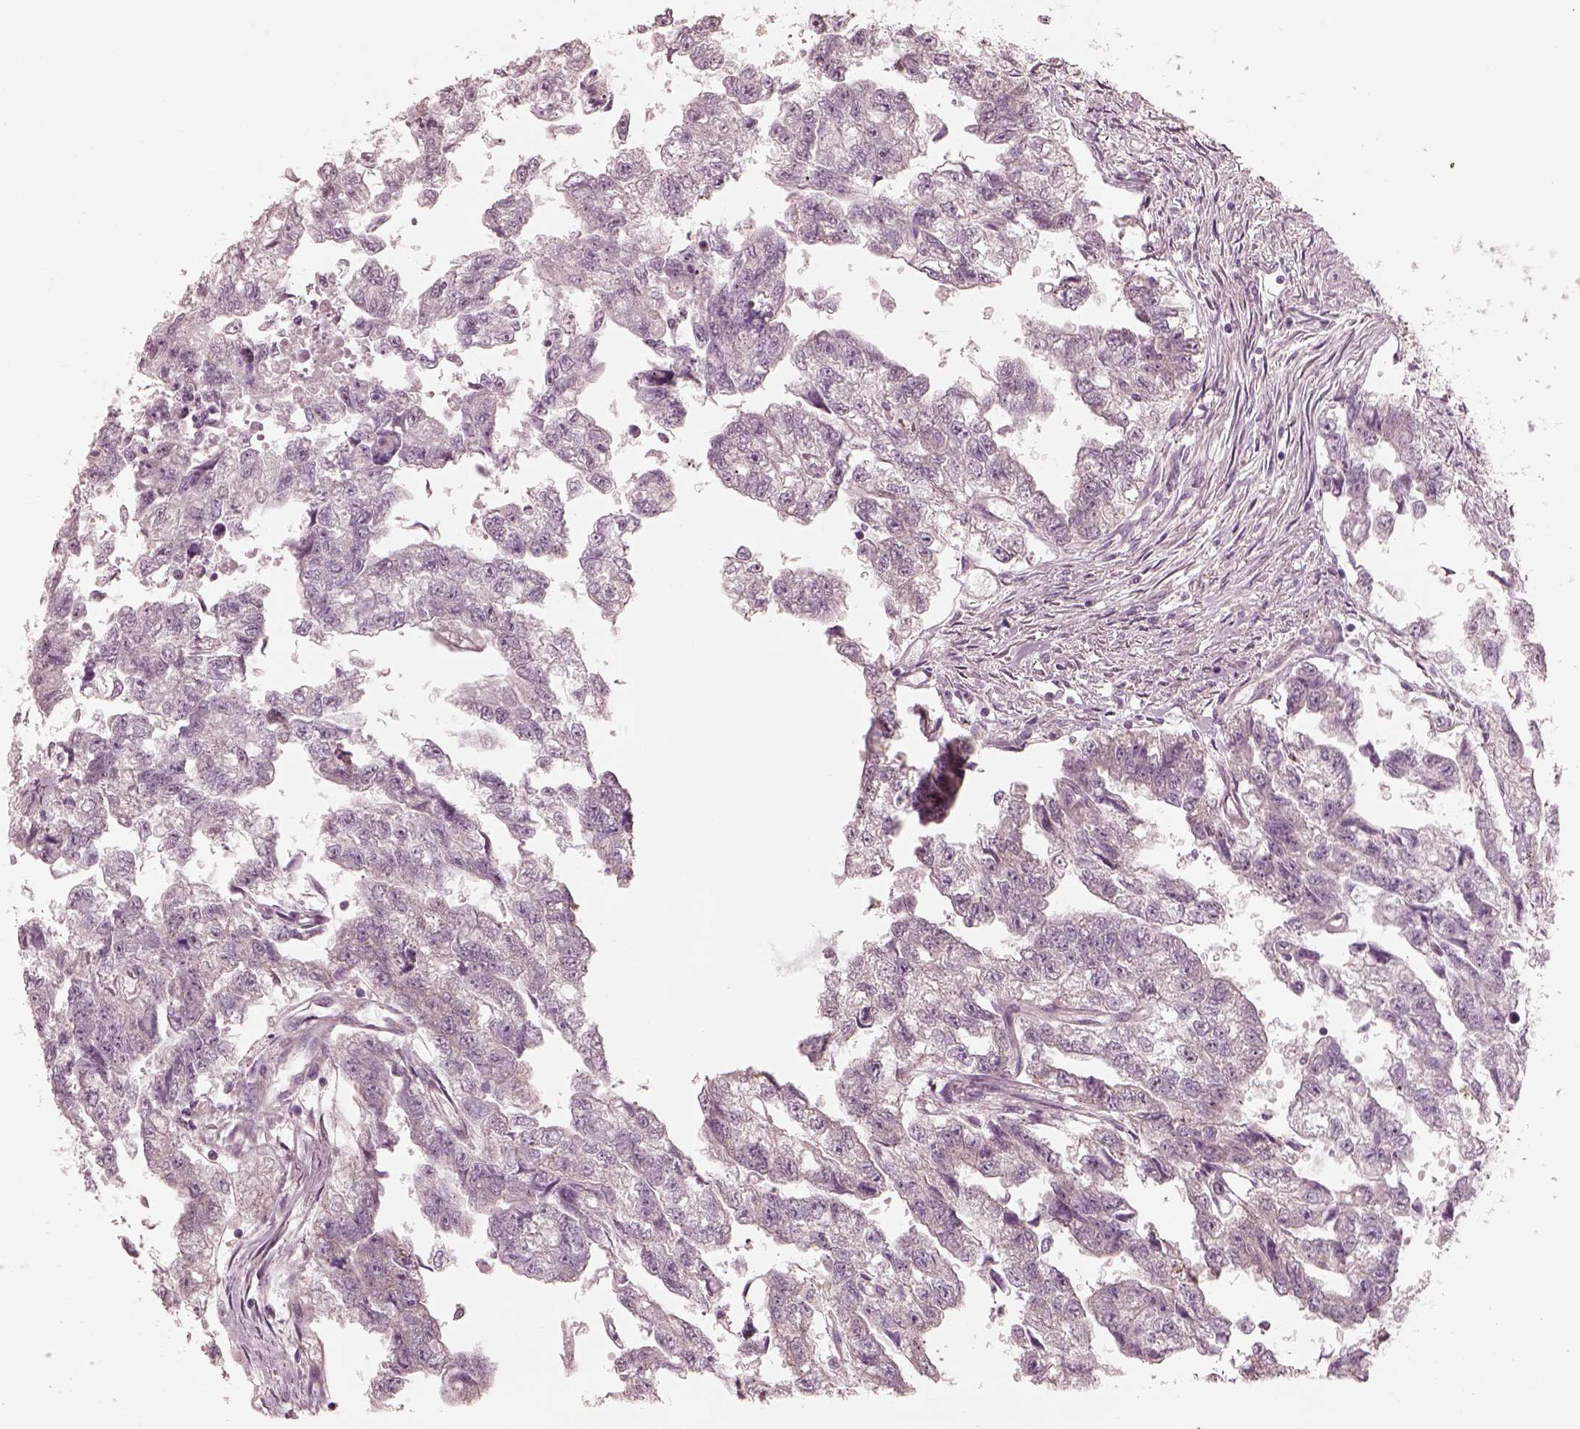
{"staining": {"intensity": "negative", "quantity": "none", "location": "none"}, "tissue": "testis cancer", "cell_type": "Tumor cells", "image_type": "cancer", "snomed": [{"axis": "morphology", "description": "Carcinoma, Embryonal, NOS"}, {"axis": "morphology", "description": "Teratoma, malignant, NOS"}, {"axis": "topography", "description": "Testis"}], "caption": "Histopathology image shows no protein staining in tumor cells of teratoma (malignant) (testis) tissue.", "gene": "RAB3C", "patient": {"sex": "male", "age": 44}}